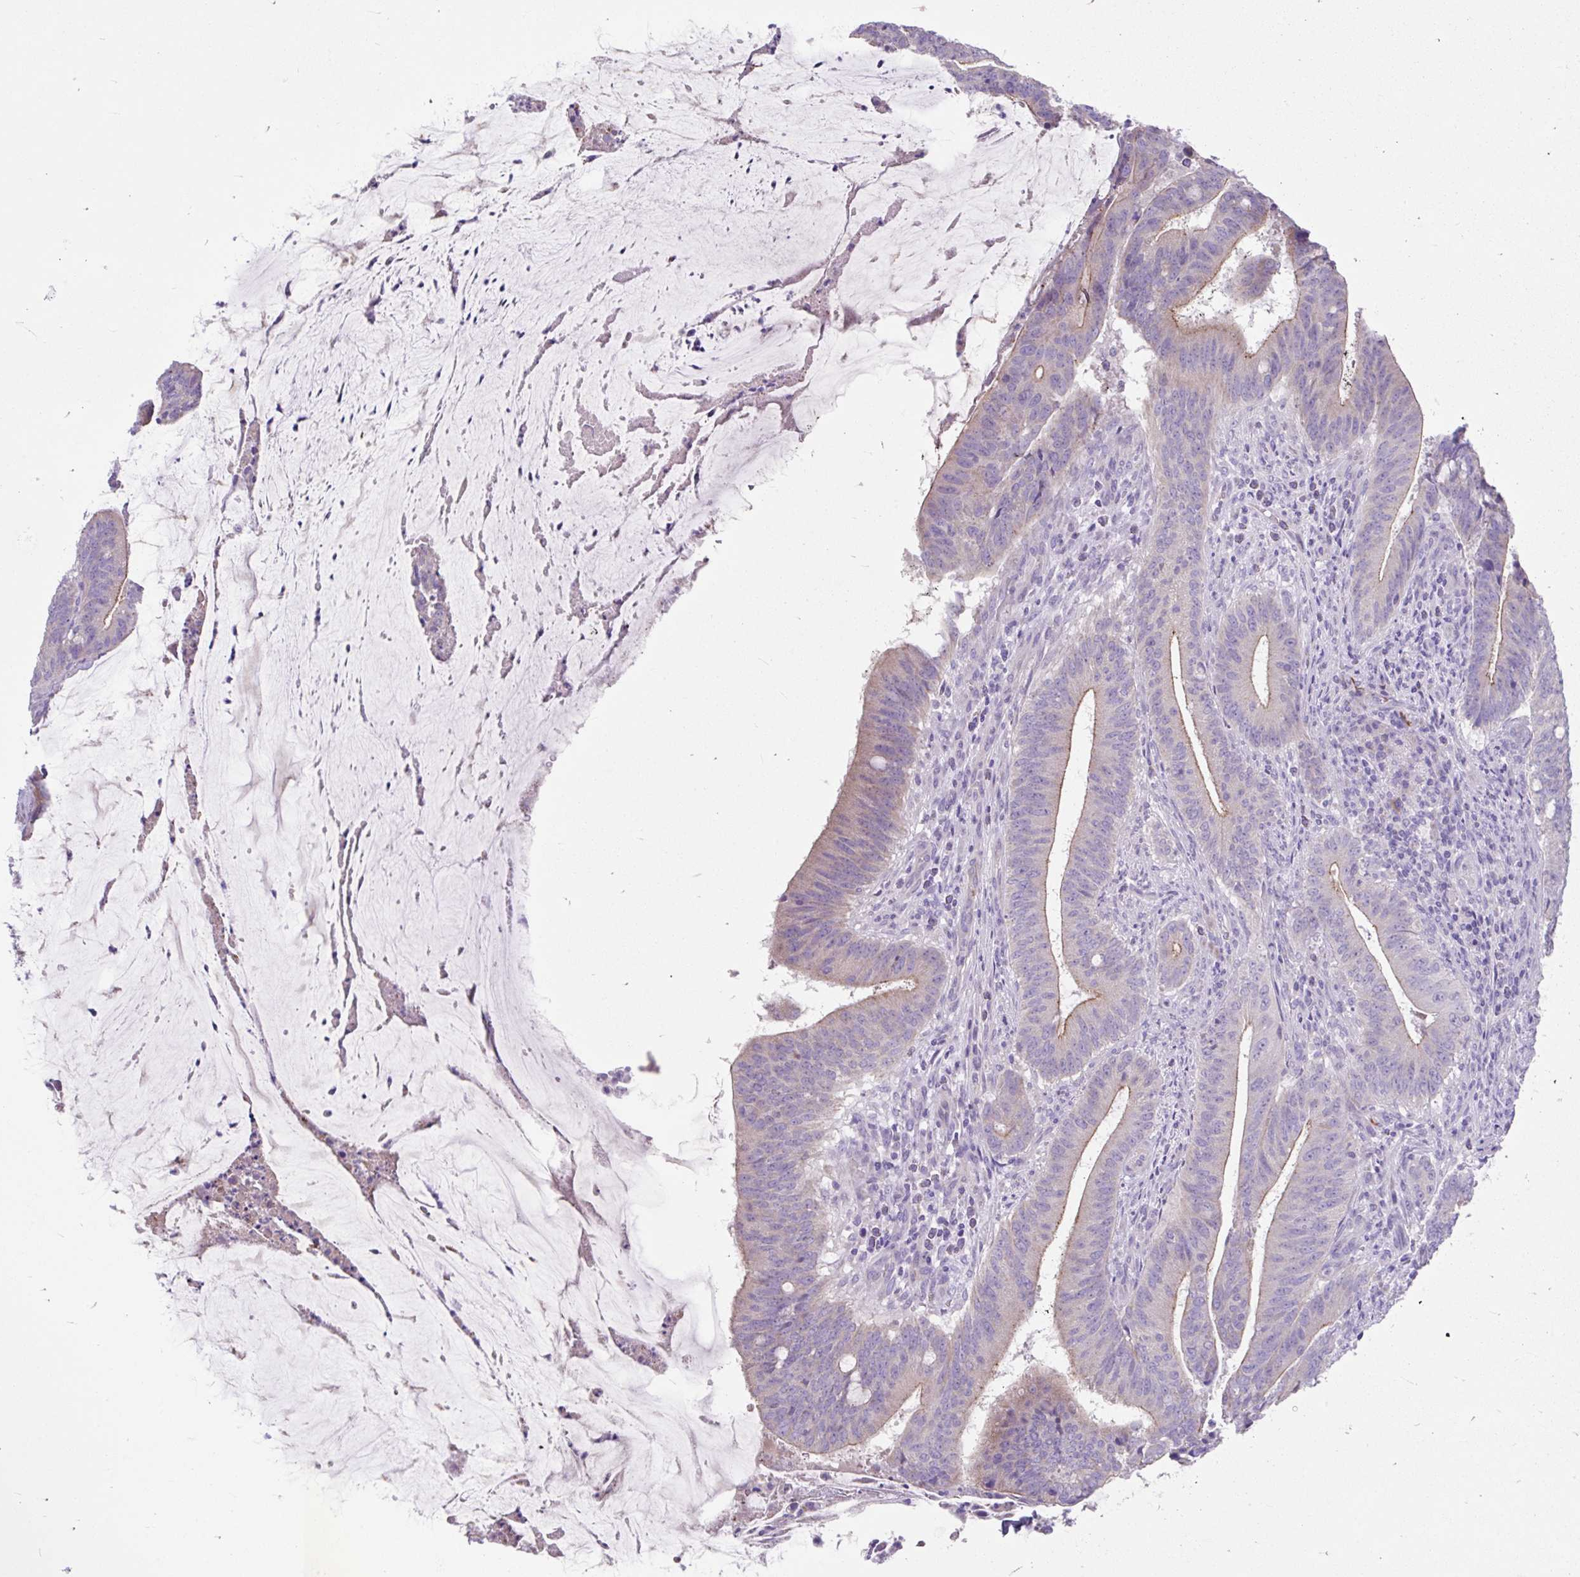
{"staining": {"intensity": "negative", "quantity": "none", "location": "none"}, "tissue": "colorectal cancer", "cell_type": "Tumor cells", "image_type": "cancer", "snomed": [{"axis": "morphology", "description": "Adenocarcinoma, NOS"}, {"axis": "topography", "description": "Colon"}], "caption": "High power microscopy micrograph of an IHC image of colorectal cancer (adenocarcinoma), revealing no significant positivity in tumor cells.", "gene": "CCSAP", "patient": {"sex": "female", "age": 43}}